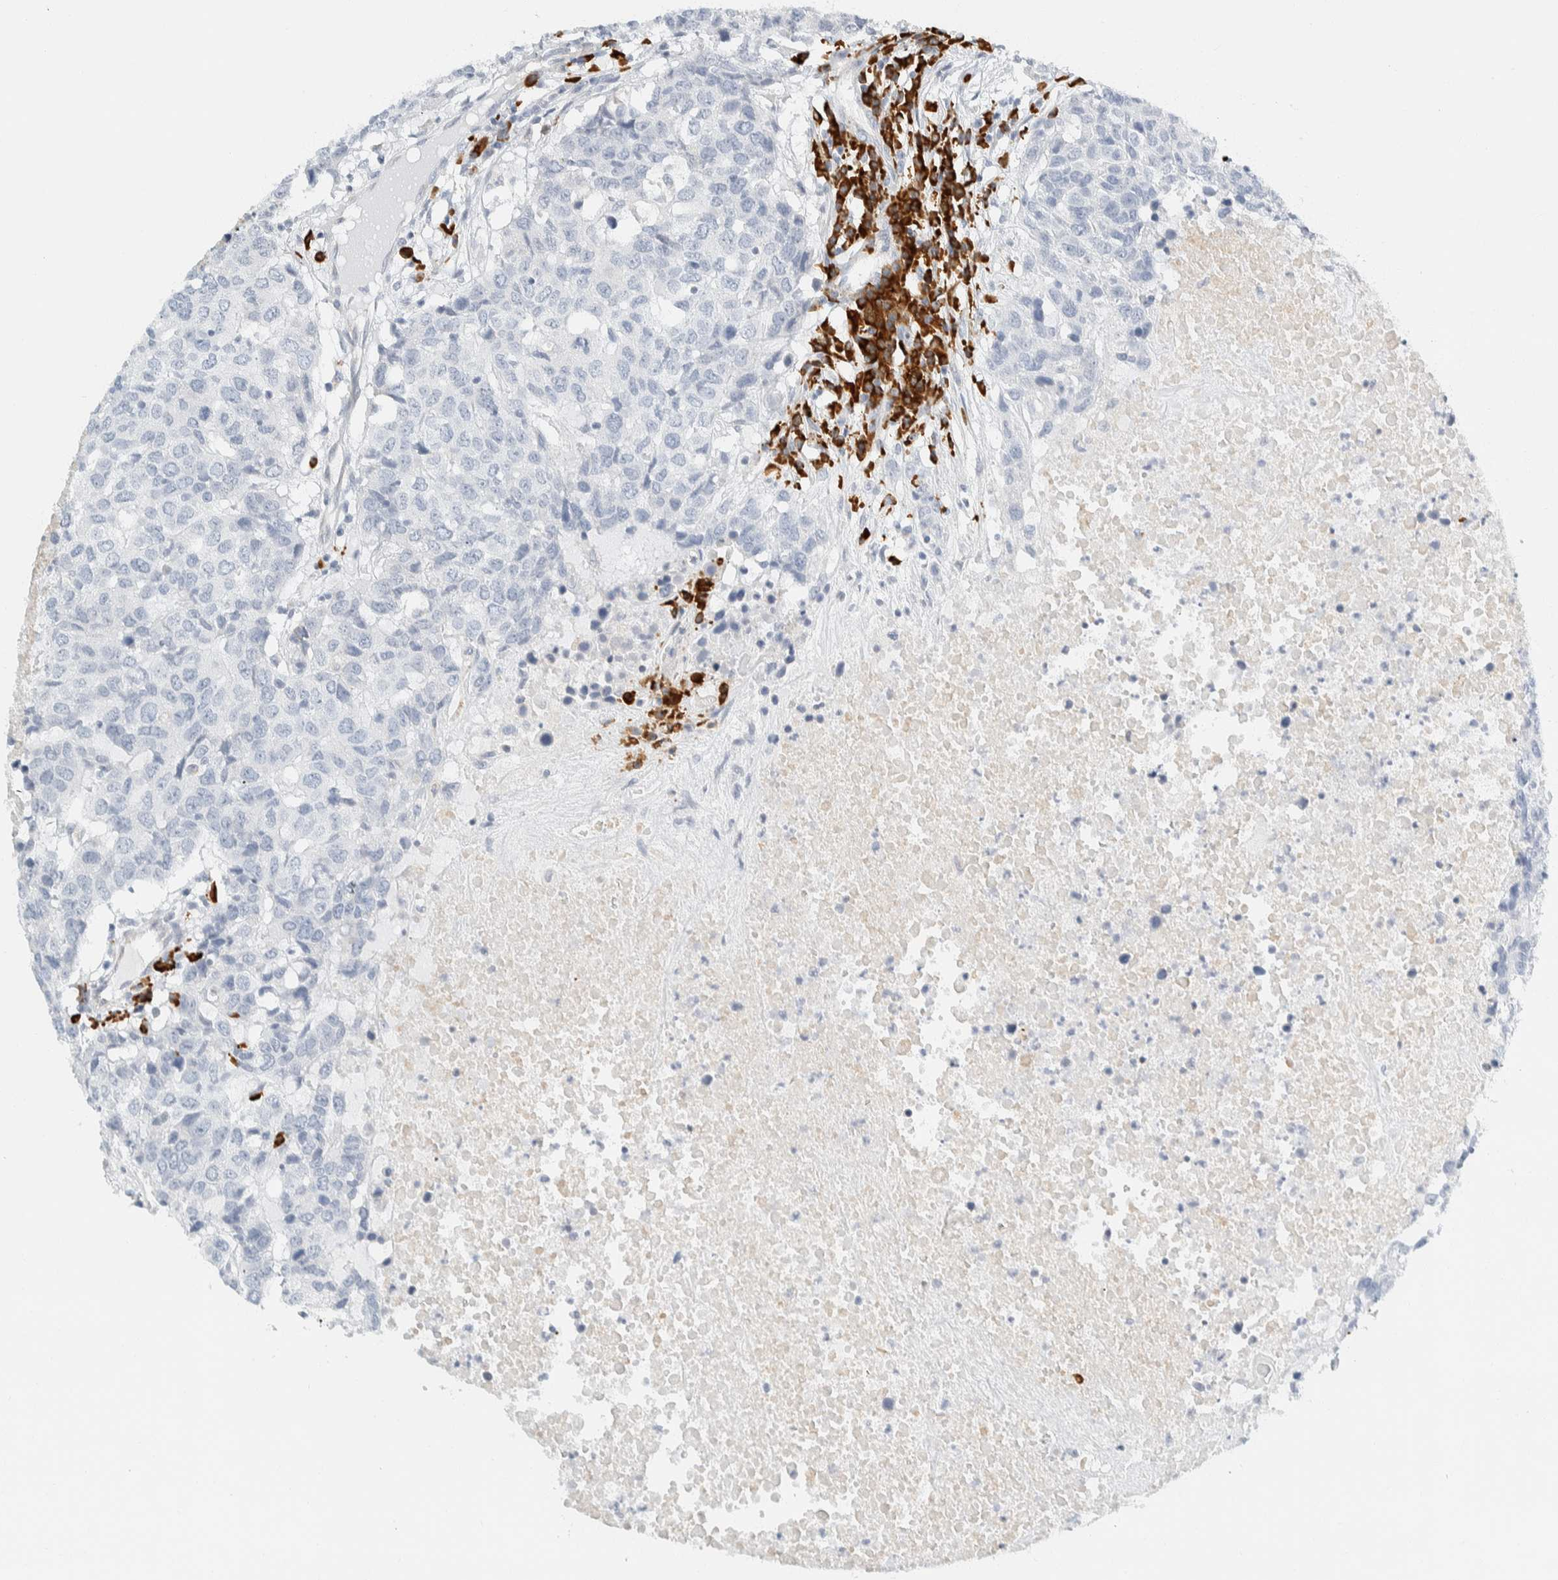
{"staining": {"intensity": "negative", "quantity": "none", "location": "none"}, "tissue": "head and neck cancer", "cell_type": "Tumor cells", "image_type": "cancer", "snomed": [{"axis": "morphology", "description": "Squamous cell carcinoma, NOS"}, {"axis": "topography", "description": "Head-Neck"}], "caption": "Micrograph shows no significant protein expression in tumor cells of head and neck squamous cell carcinoma.", "gene": "ARHGAP27", "patient": {"sex": "male", "age": 66}}